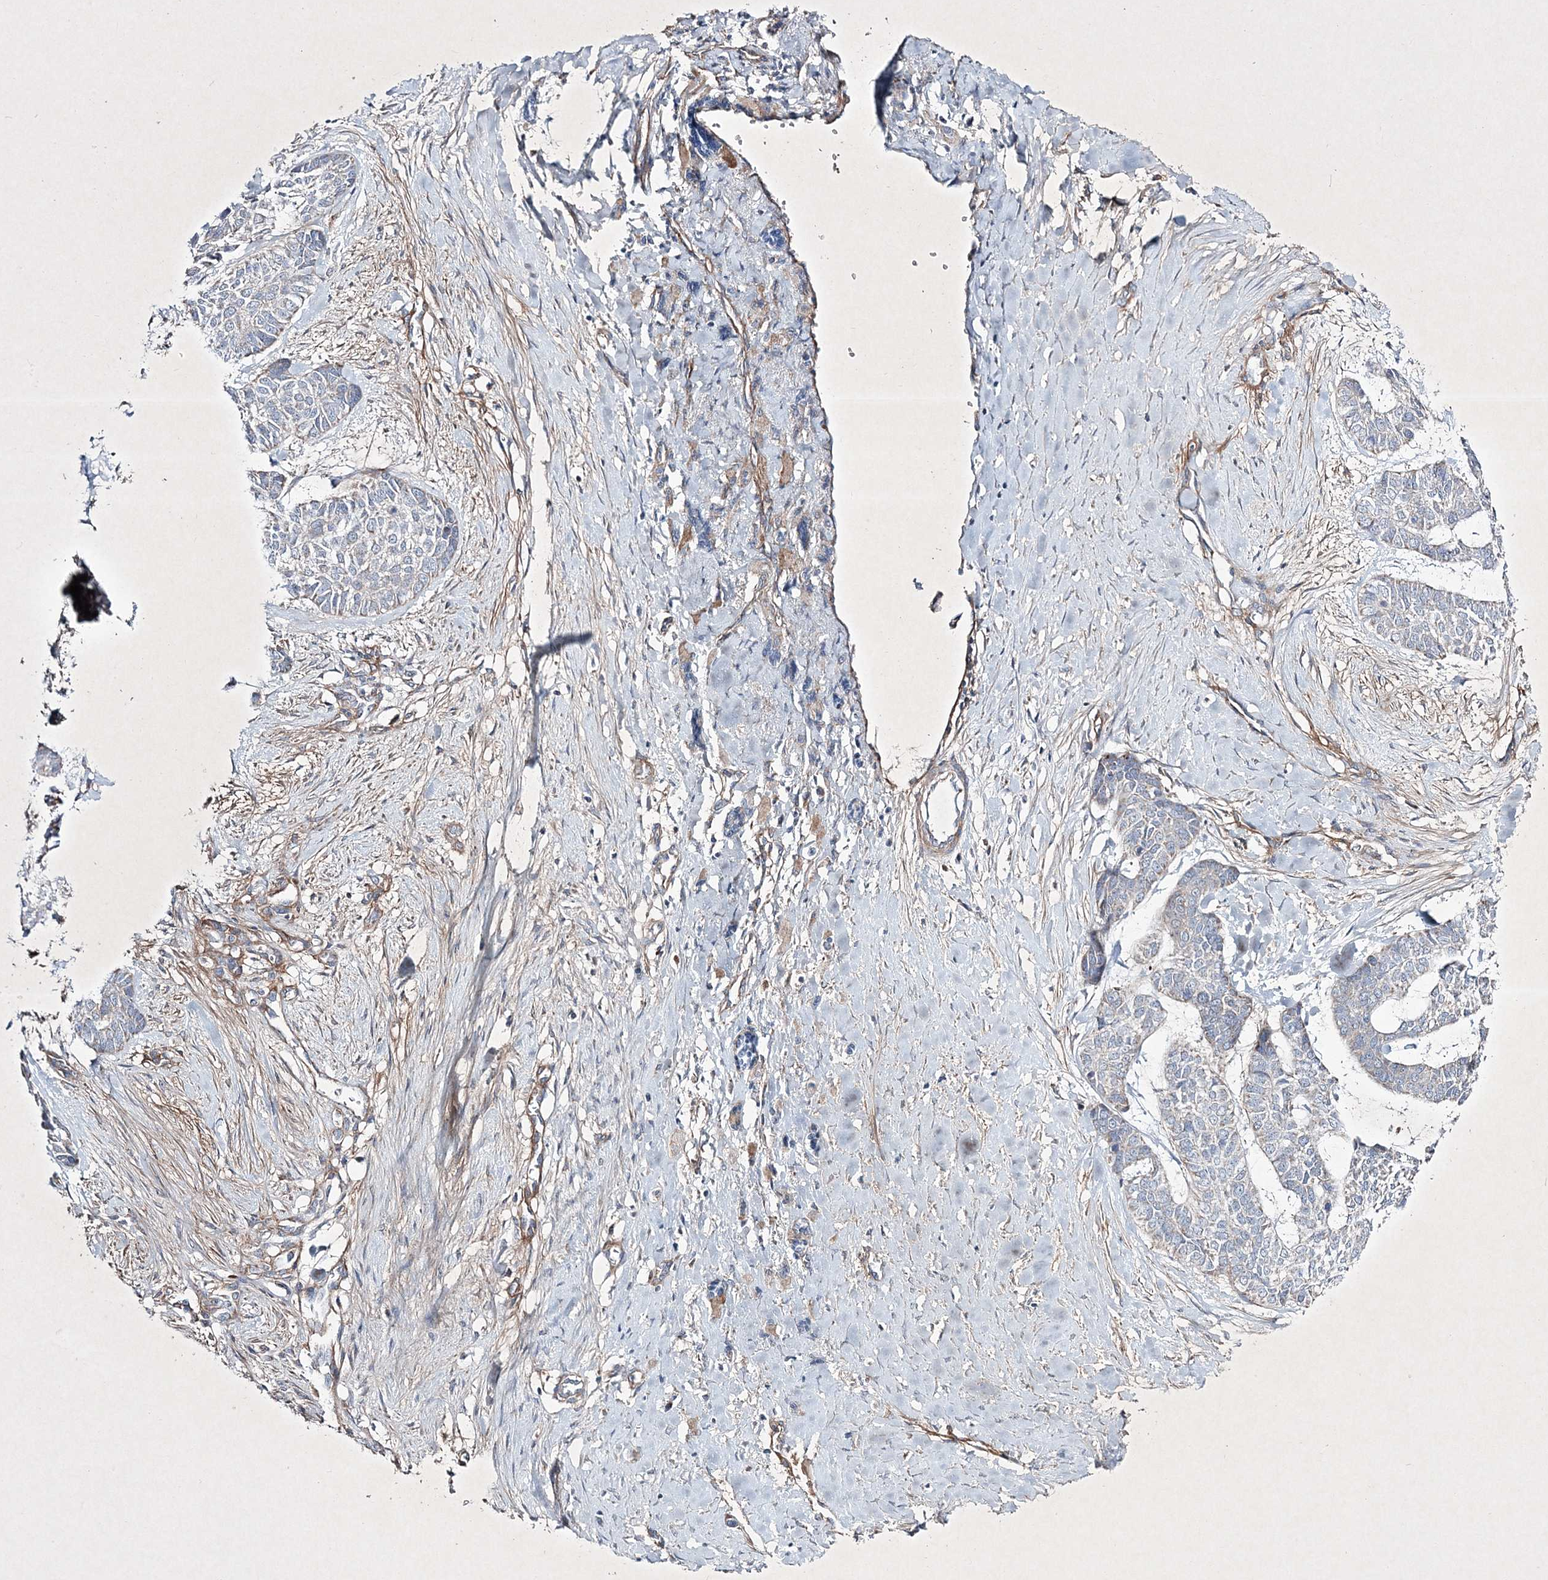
{"staining": {"intensity": "weak", "quantity": "<25%", "location": "cytoplasmic/membranous"}, "tissue": "skin cancer", "cell_type": "Tumor cells", "image_type": "cancer", "snomed": [{"axis": "morphology", "description": "Basal cell carcinoma"}, {"axis": "topography", "description": "Skin"}], "caption": "The histopathology image shows no staining of tumor cells in skin cancer.", "gene": "RICTOR", "patient": {"sex": "female", "age": 64}}